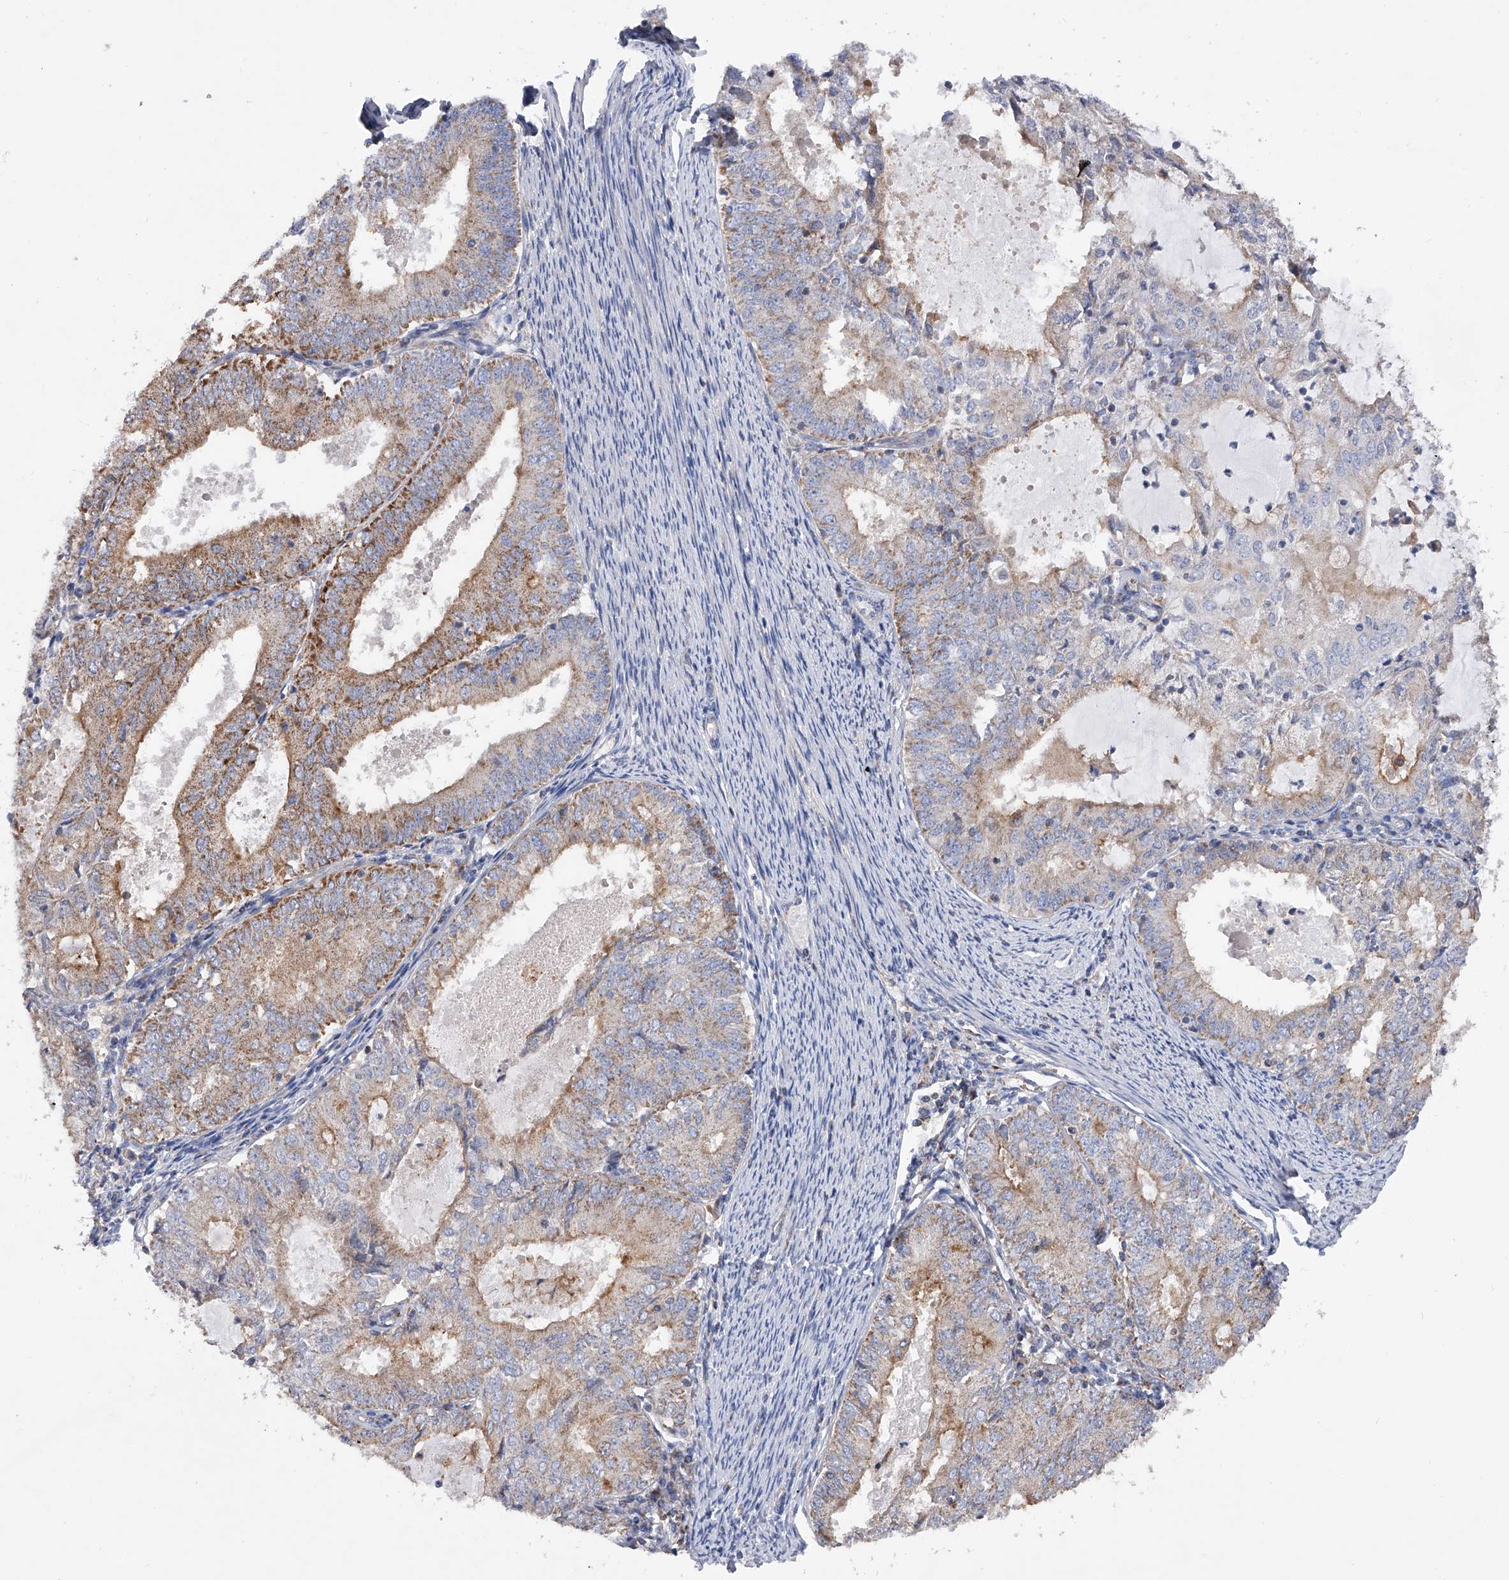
{"staining": {"intensity": "moderate", "quantity": ">75%", "location": "cytoplasmic/membranous"}, "tissue": "endometrial cancer", "cell_type": "Tumor cells", "image_type": "cancer", "snomed": [{"axis": "morphology", "description": "Adenocarcinoma, NOS"}, {"axis": "topography", "description": "Endometrium"}], "caption": "IHC micrograph of neoplastic tissue: endometrial adenocarcinoma stained using immunohistochemistry (IHC) displays medium levels of moderate protein expression localized specifically in the cytoplasmic/membranous of tumor cells, appearing as a cytoplasmic/membranous brown color.", "gene": "PDSS2", "patient": {"sex": "female", "age": 57}}